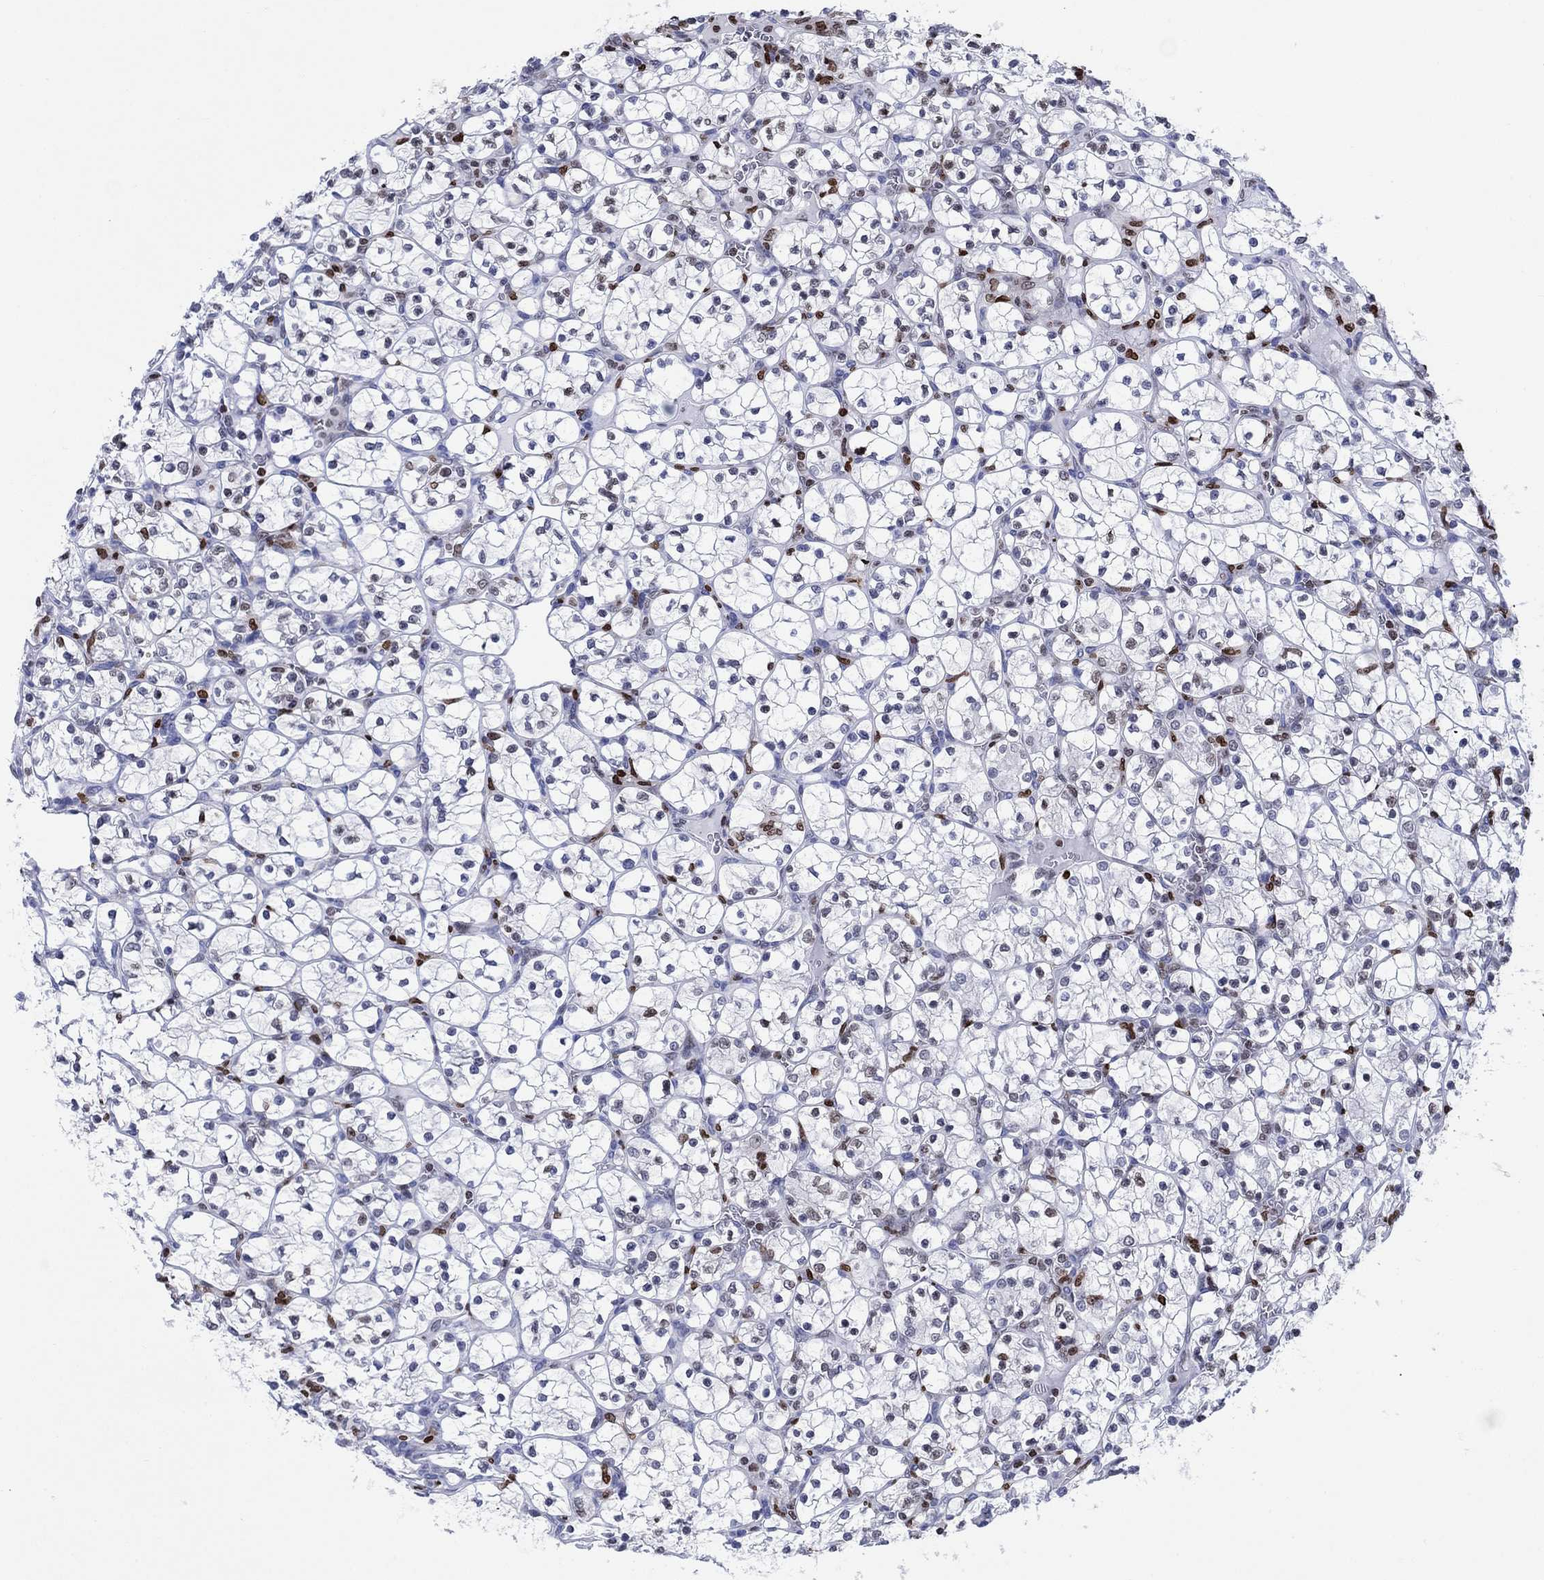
{"staining": {"intensity": "moderate", "quantity": "<25%", "location": "nuclear"}, "tissue": "renal cancer", "cell_type": "Tumor cells", "image_type": "cancer", "snomed": [{"axis": "morphology", "description": "Adenocarcinoma, NOS"}, {"axis": "topography", "description": "Kidney"}], "caption": "DAB immunohistochemical staining of human adenocarcinoma (renal) exhibits moderate nuclear protein staining in about <25% of tumor cells.", "gene": "HMGA1", "patient": {"sex": "female", "age": 89}}